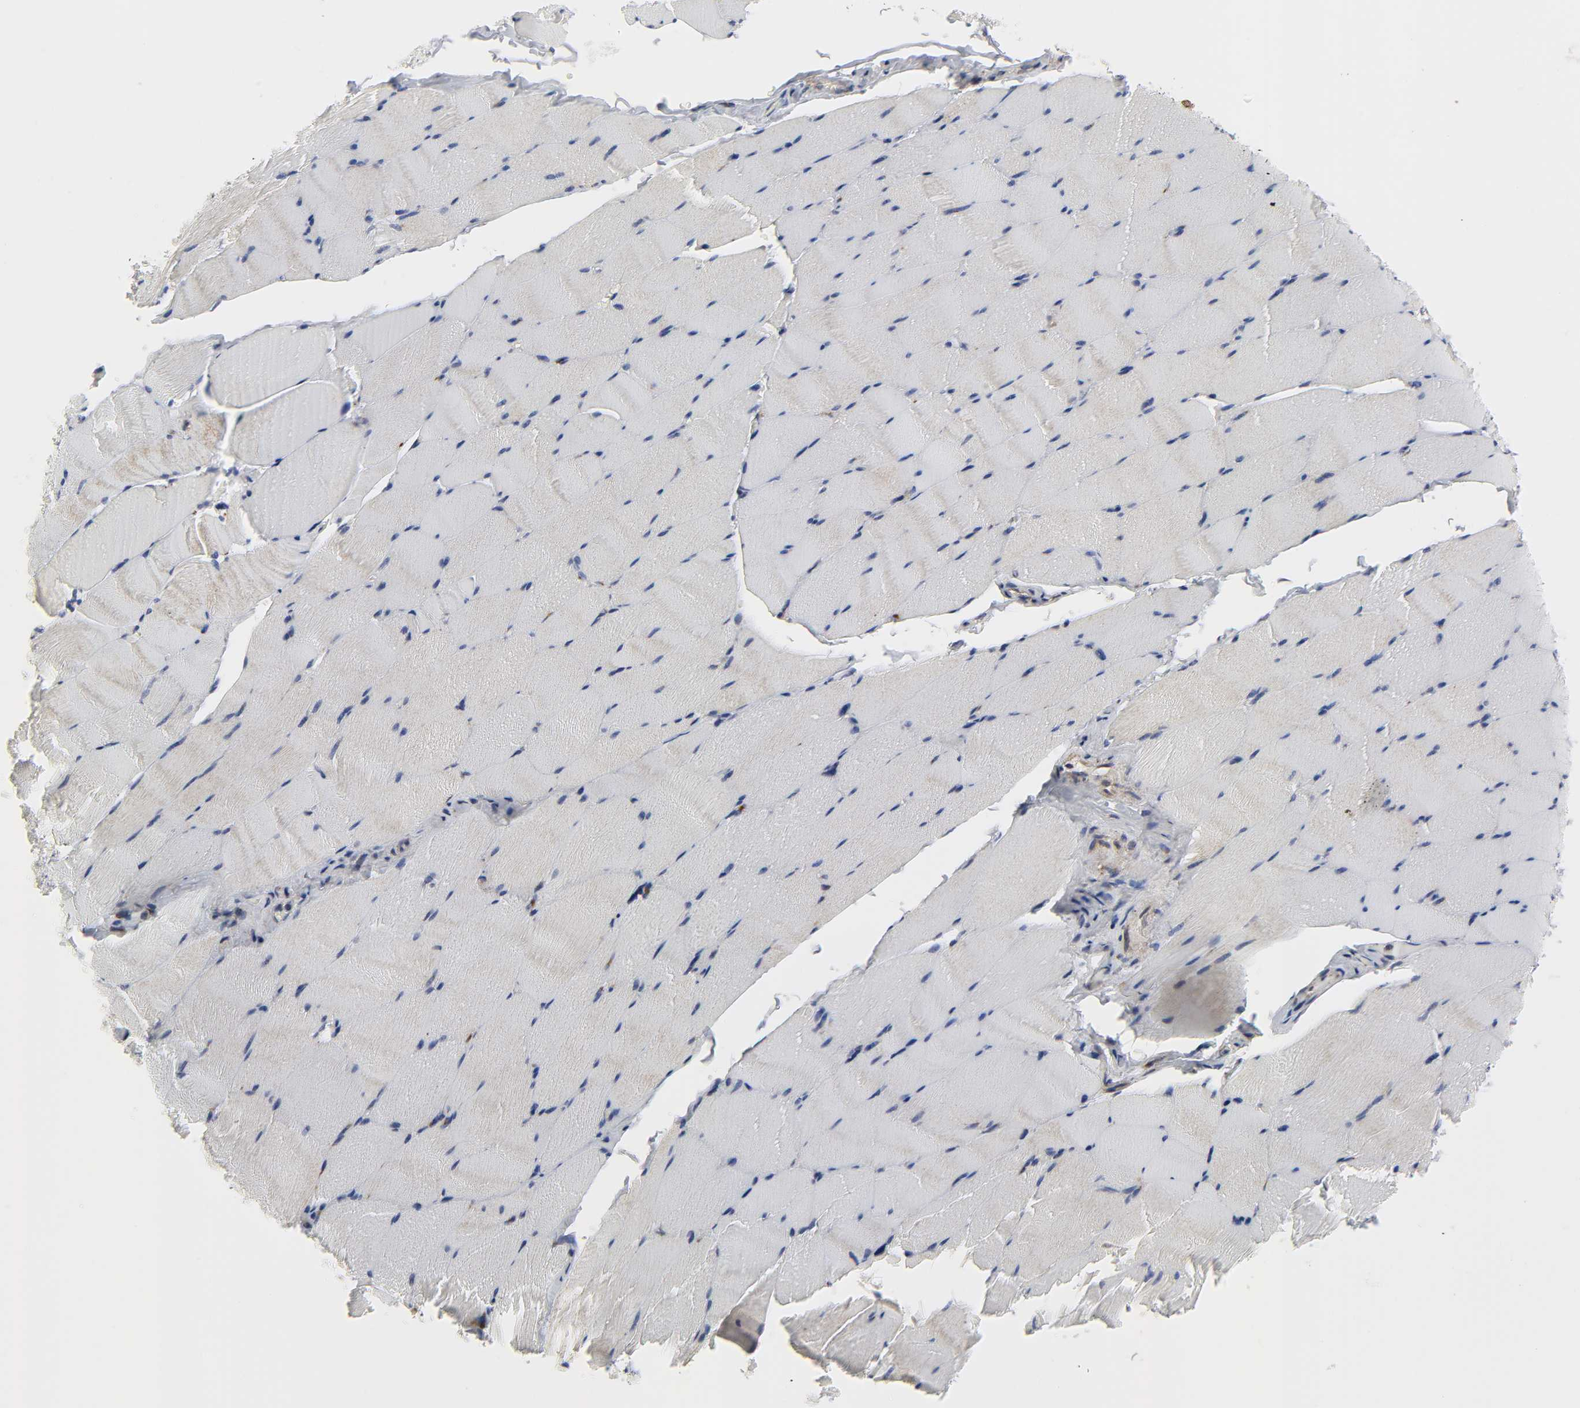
{"staining": {"intensity": "negative", "quantity": "none", "location": "none"}, "tissue": "skeletal muscle", "cell_type": "Myocytes", "image_type": "normal", "snomed": [{"axis": "morphology", "description": "Normal tissue, NOS"}, {"axis": "topography", "description": "Skeletal muscle"}], "caption": "High magnification brightfield microscopy of unremarkable skeletal muscle stained with DAB (brown) and counterstained with hematoxylin (blue): myocytes show no significant staining. Nuclei are stained in blue.", "gene": "BAX", "patient": {"sex": "male", "age": 62}}